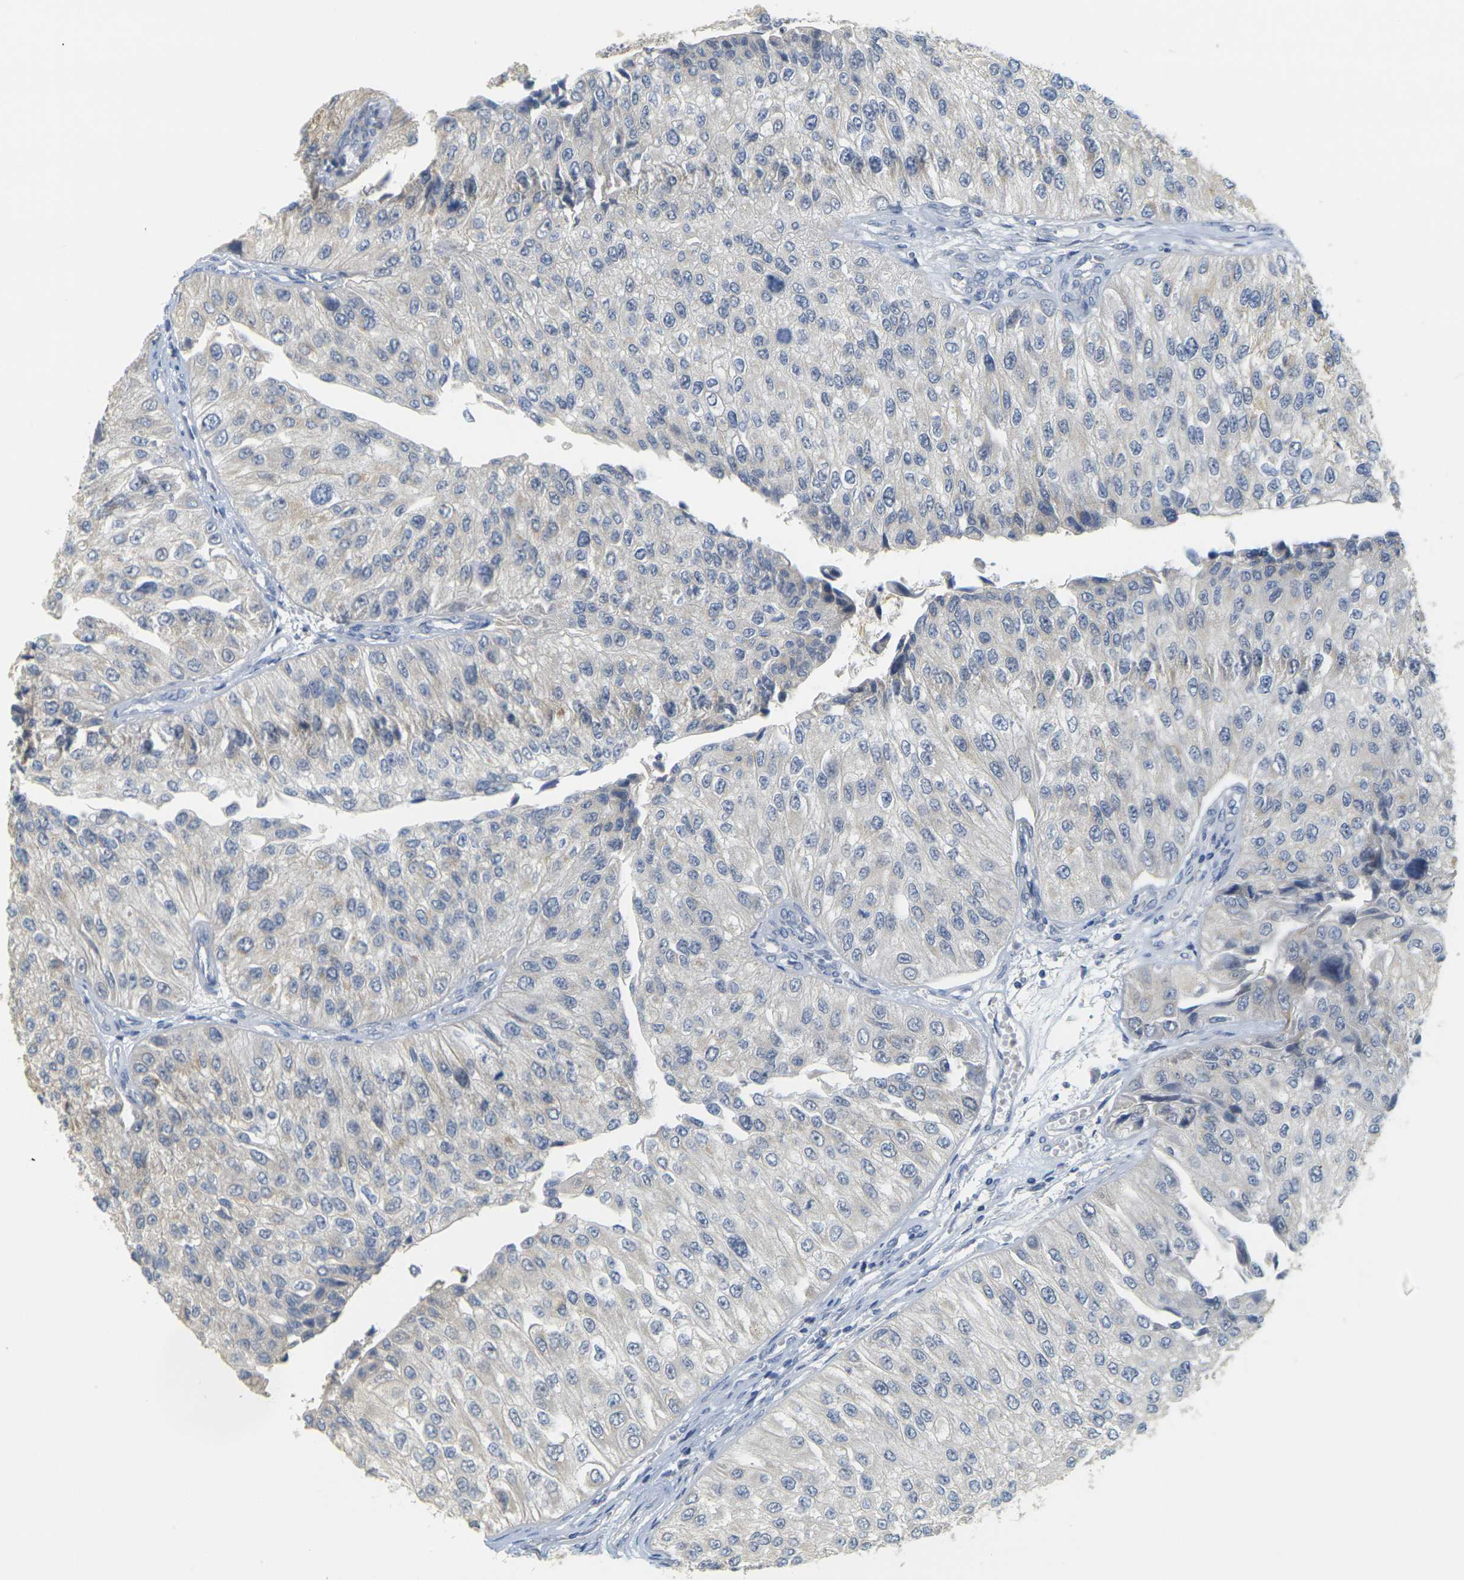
{"staining": {"intensity": "moderate", "quantity": "<25%", "location": "cytoplasmic/membranous"}, "tissue": "urothelial cancer", "cell_type": "Tumor cells", "image_type": "cancer", "snomed": [{"axis": "morphology", "description": "Urothelial carcinoma, High grade"}, {"axis": "topography", "description": "Kidney"}, {"axis": "topography", "description": "Urinary bladder"}], "caption": "A low amount of moderate cytoplasmic/membranous staining is identified in about <25% of tumor cells in urothelial cancer tissue. The staining was performed using DAB (3,3'-diaminobenzidine) to visualize the protein expression in brown, while the nuclei were stained in blue with hematoxylin (Magnification: 20x).", "gene": "GDAP1", "patient": {"sex": "male", "age": 77}}